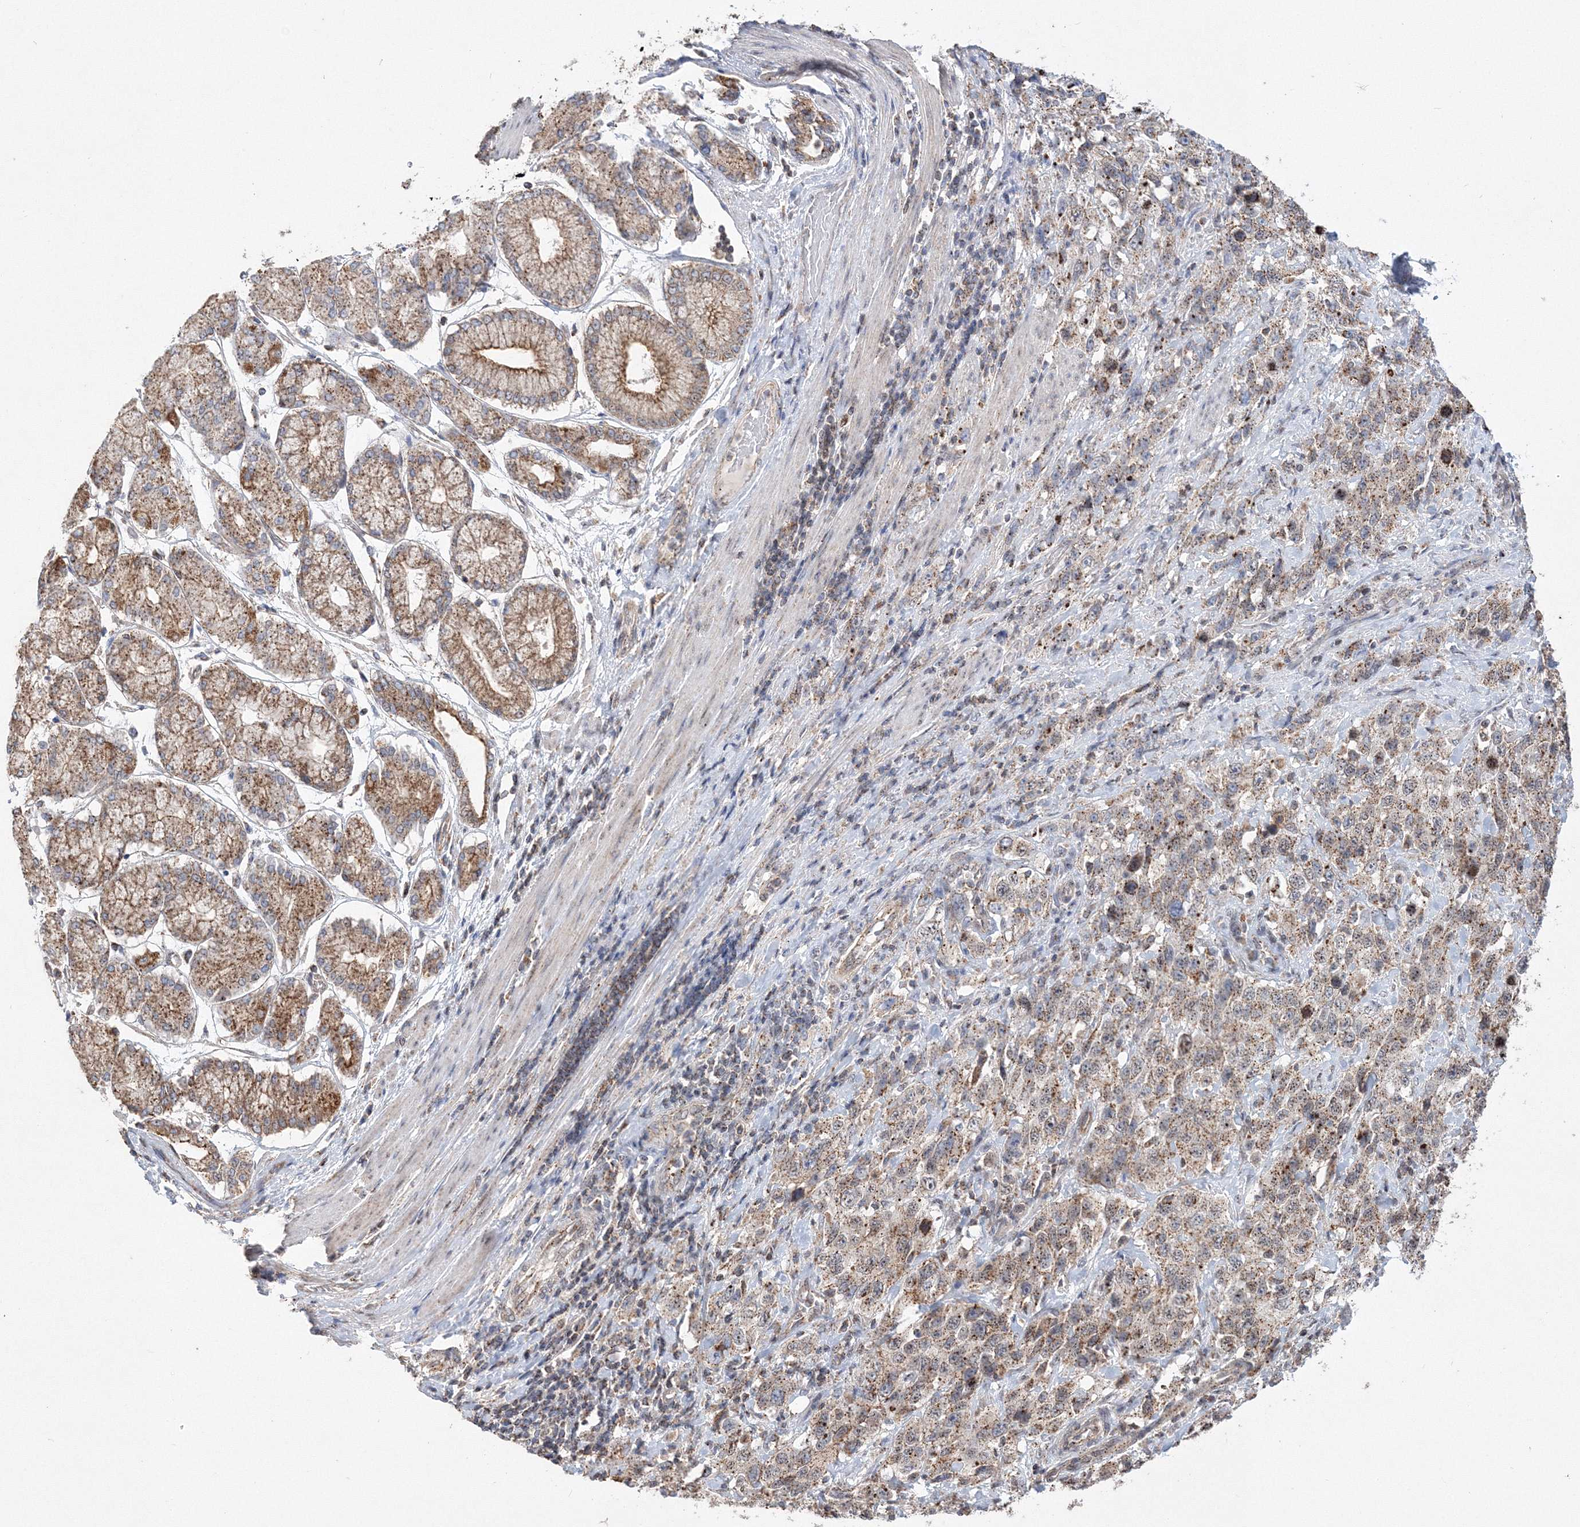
{"staining": {"intensity": "moderate", "quantity": ">75%", "location": "cytoplasmic/membranous"}, "tissue": "stomach cancer", "cell_type": "Tumor cells", "image_type": "cancer", "snomed": [{"axis": "morphology", "description": "Normal tissue, NOS"}, {"axis": "morphology", "description": "Adenocarcinoma, NOS"}, {"axis": "topography", "description": "Lymph node"}, {"axis": "topography", "description": "Stomach"}], "caption": "Stomach cancer (adenocarcinoma) was stained to show a protein in brown. There is medium levels of moderate cytoplasmic/membranous staining in about >75% of tumor cells.", "gene": "AASDH", "patient": {"sex": "male", "age": 48}}